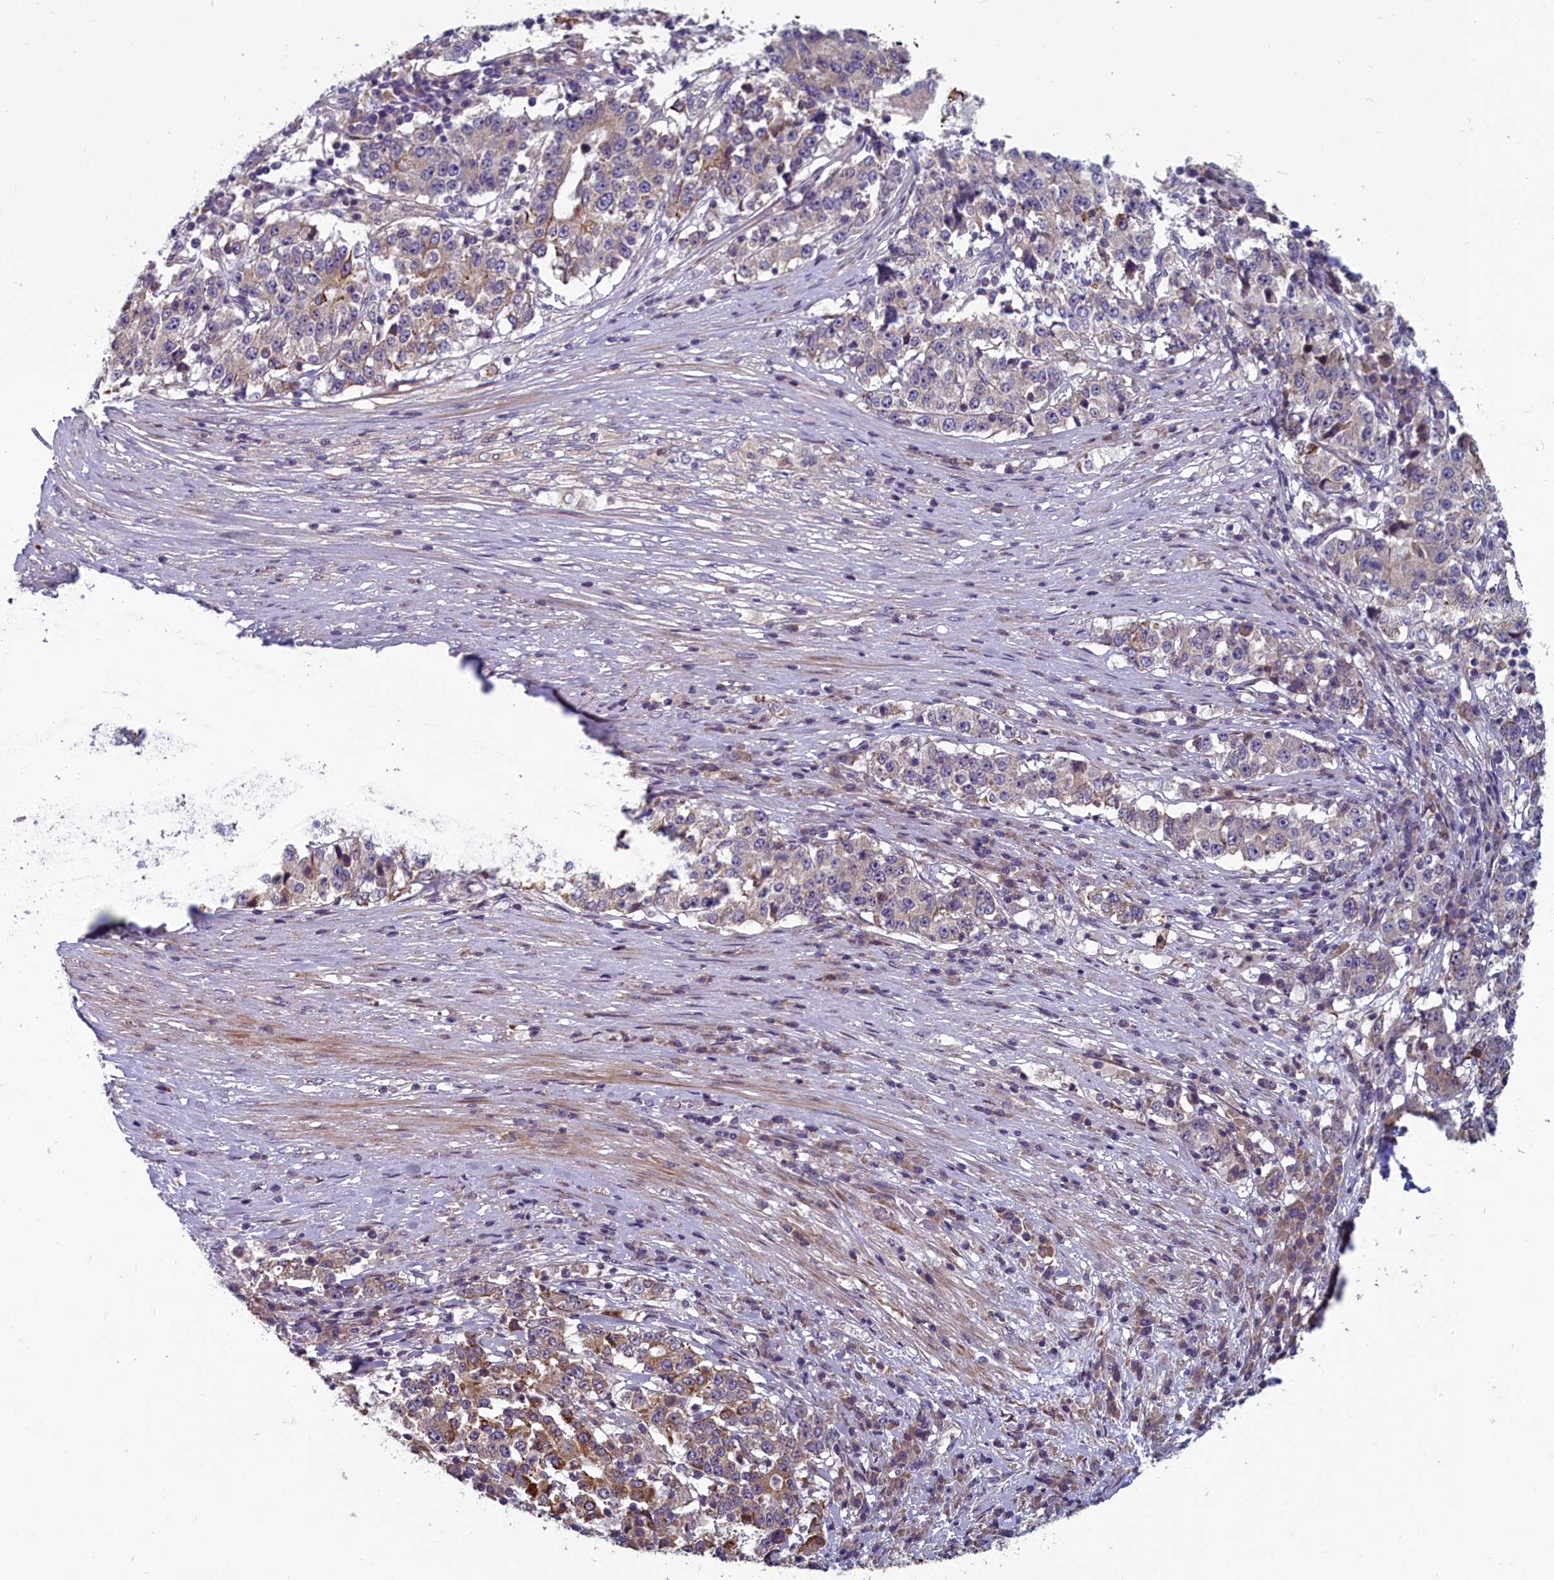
{"staining": {"intensity": "moderate", "quantity": "<25%", "location": "cytoplasmic/membranous"}, "tissue": "stomach cancer", "cell_type": "Tumor cells", "image_type": "cancer", "snomed": [{"axis": "morphology", "description": "Adenocarcinoma, NOS"}, {"axis": "topography", "description": "Stomach"}], "caption": "Immunohistochemical staining of stomach adenocarcinoma exhibits low levels of moderate cytoplasmic/membranous protein staining in about <25% of tumor cells.", "gene": "ANKRD39", "patient": {"sex": "male", "age": 59}}